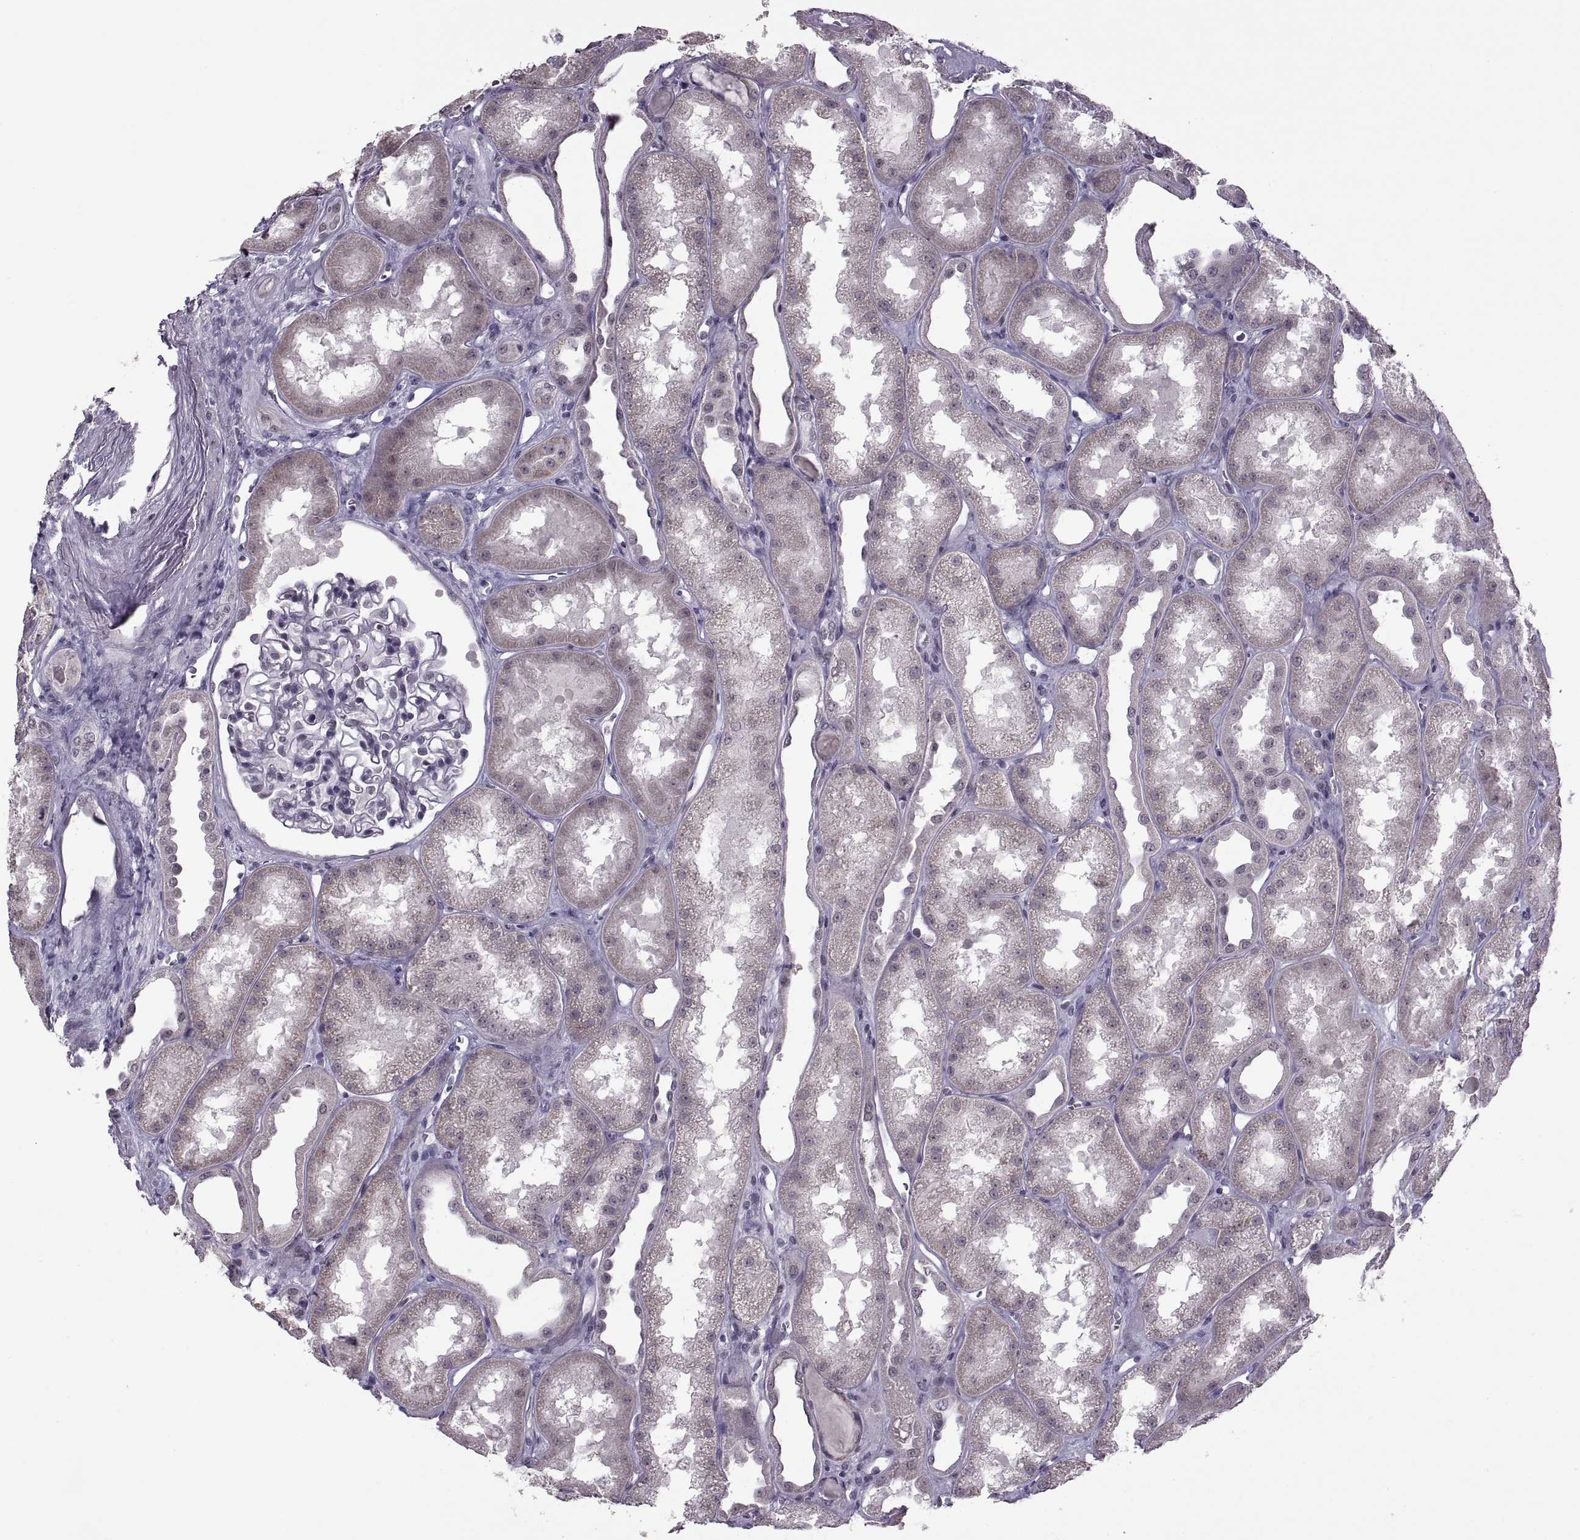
{"staining": {"intensity": "negative", "quantity": "none", "location": "none"}, "tissue": "kidney", "cell_type": "Cells in glomeruli", "image_type": "normal", "snomed": [{"axis": "morphology", "description": "Normal tissue, NOS"}, {"axis": "topography", "description": "Kidney"}], "caption": "The immunohistochemistry (IHC) photomicrograph has no significant staining in cells in glomeruli of kidney.", "gene": "OTP", "patient": {"sex": "male", "age": 61}}